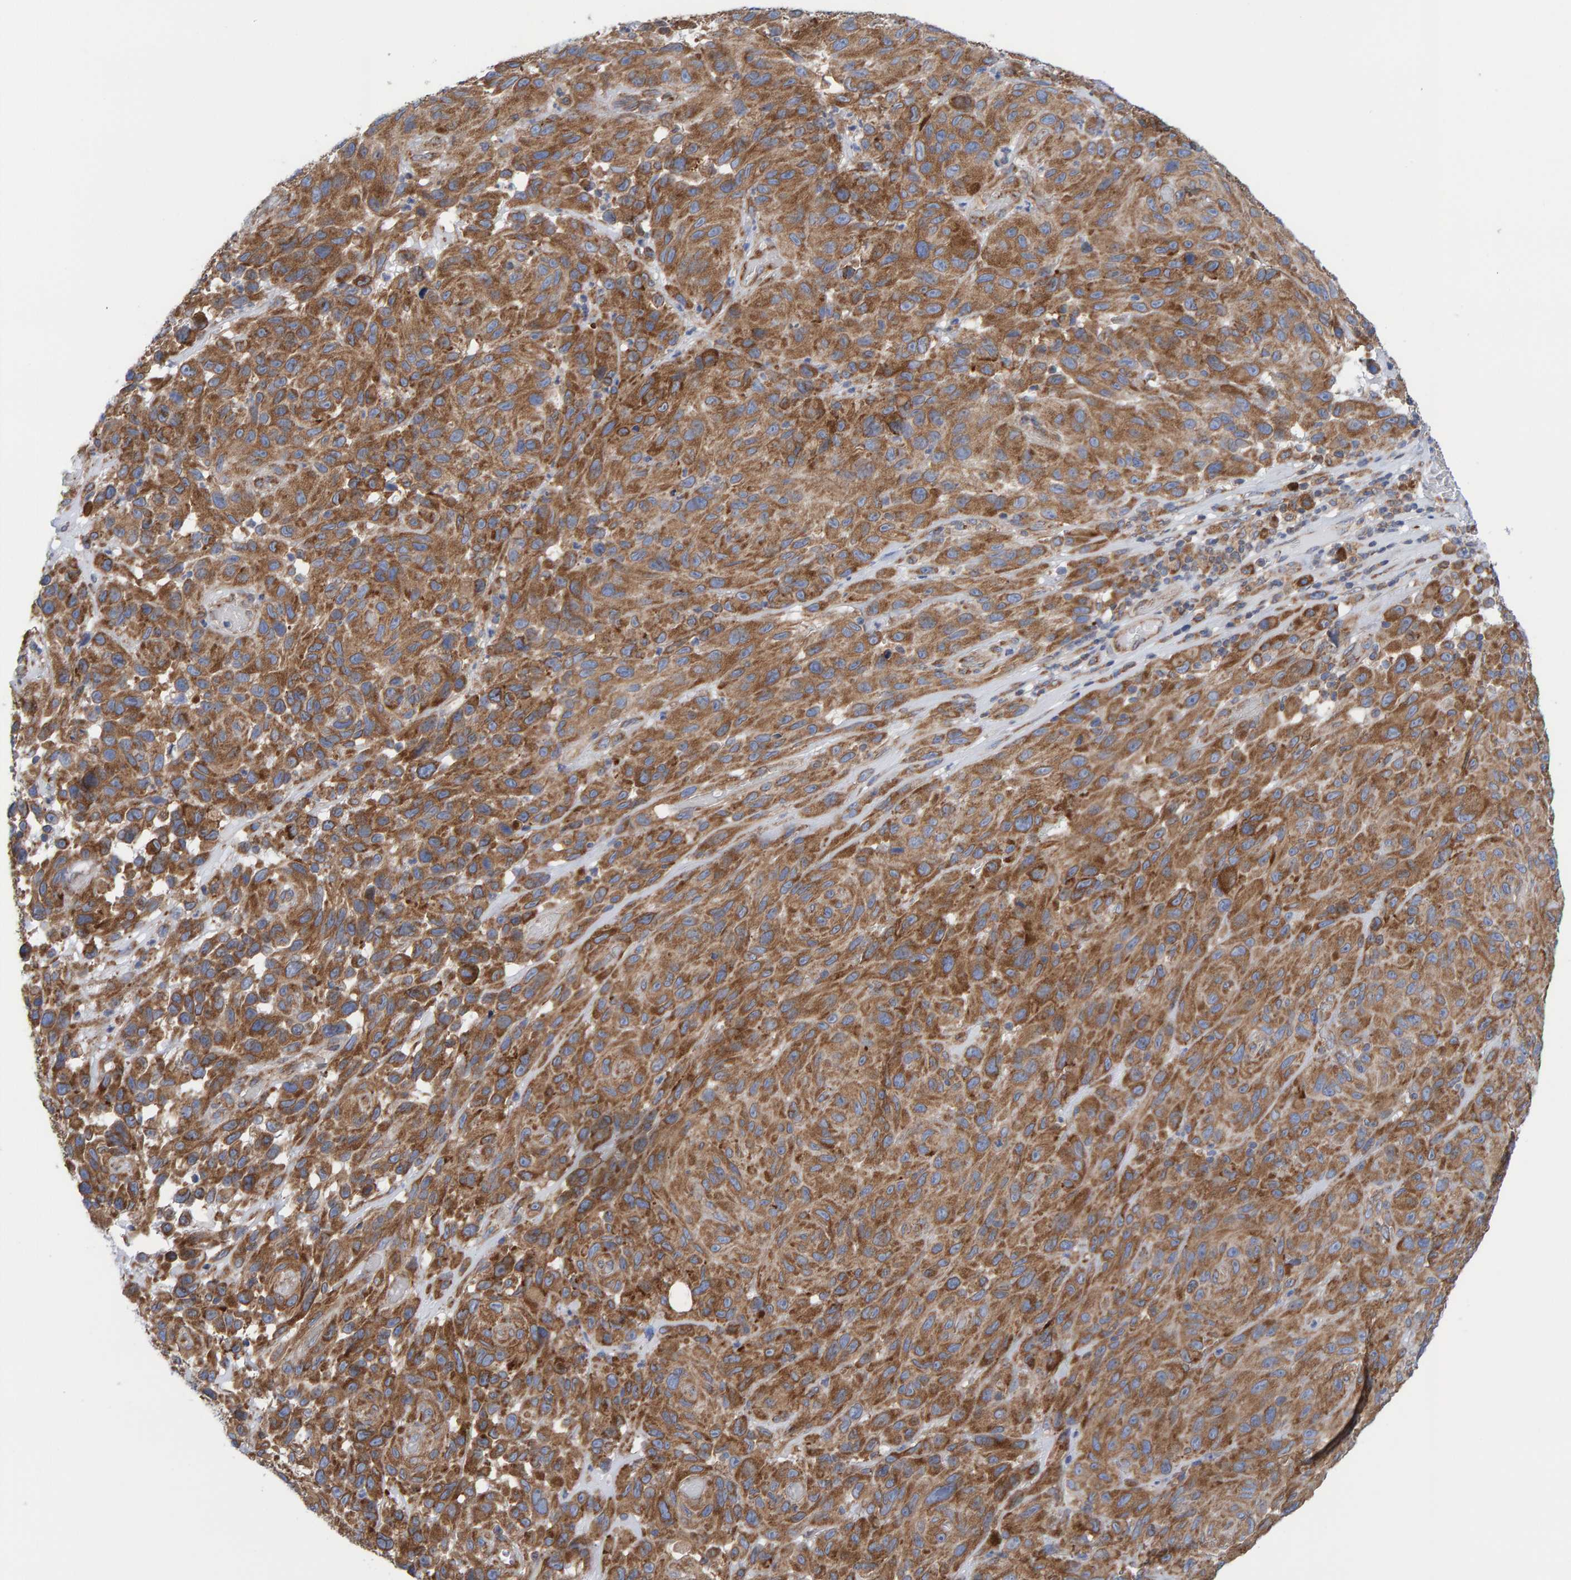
{"staining": {"intensity": "moderate", "quantity": ">75%", "location": "cytoplasmic/membranous"}, "tissue": "melanoma", "cell_type": "Tumor cells", "image_type": "cancer", "snomed": [{"axis": "morphology", "description": "Malignant melanoma, NOS"}, {"axis": "topography", "description": "Skin"}], "caption": "Protein staining by immunohistochemistry (IHC) exhibits moderate cytoplasmic/membranous expression in approximately >75% of tumor cells in melanoma.", "gene": "CDK5RAP3", "patient": {"sex": "male", "age": 66}}